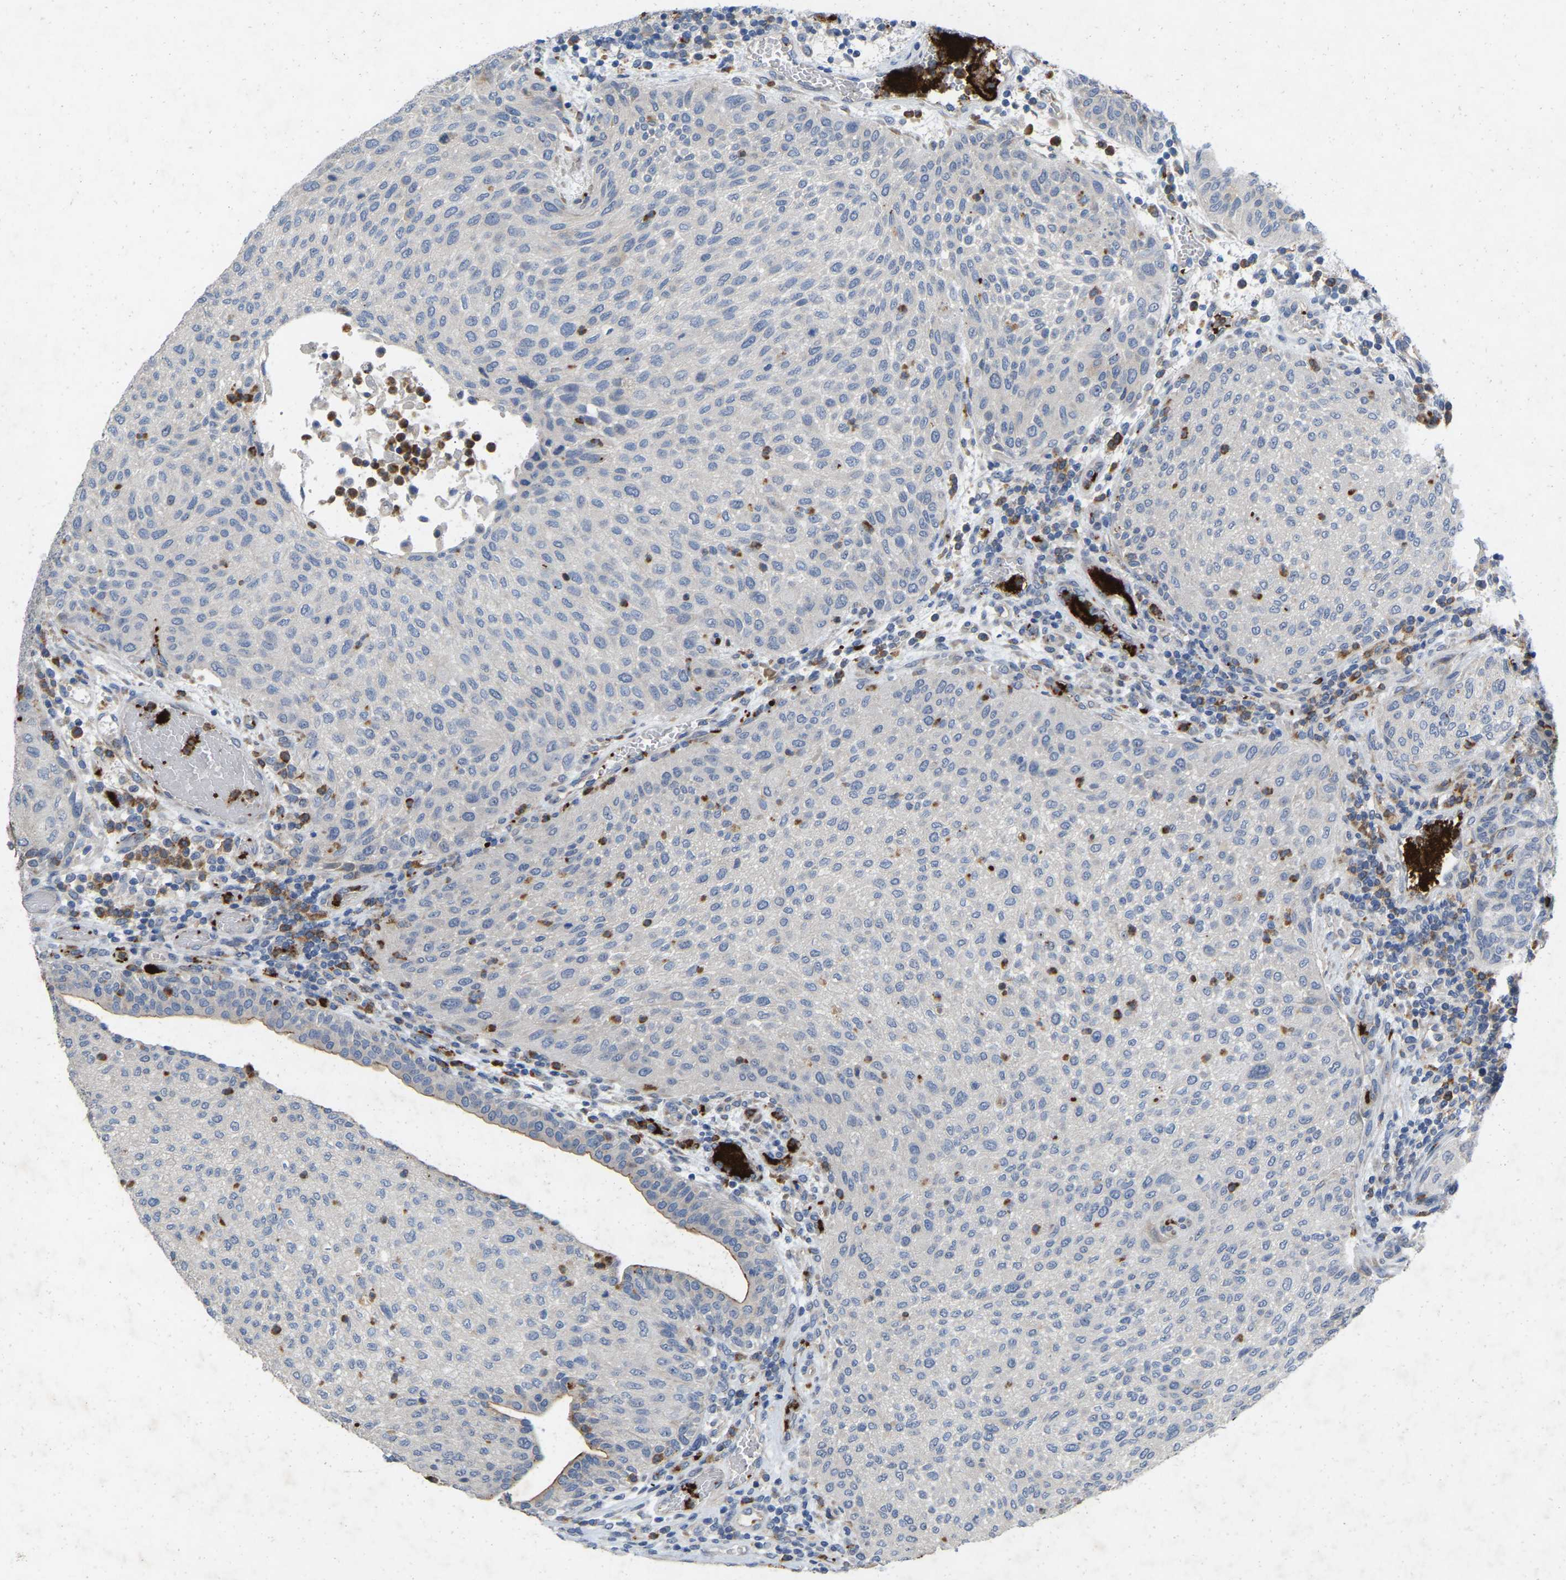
{"staining": {"intensity": "negative", "quantity": "none", "location": "none"}, "tissue": "urothelial cancer", "cell_type": "Tumor cells", "image_type": "cancer", "snomed": [{"axis": "morphology", "description": "Urothelial carcinoma, Low grade"}, {"axis": "morphology", "description": "Urothelial carcinoma, High grade"}, {"axis": "topography", "description": "Urinary bladder"}], "caption": "Immunohistochemistry (IHC) of human urothelial cancer displays no staining in tumor cells.", "gene": "RHEB", "patient": {"sex": "male", "age": 35}}